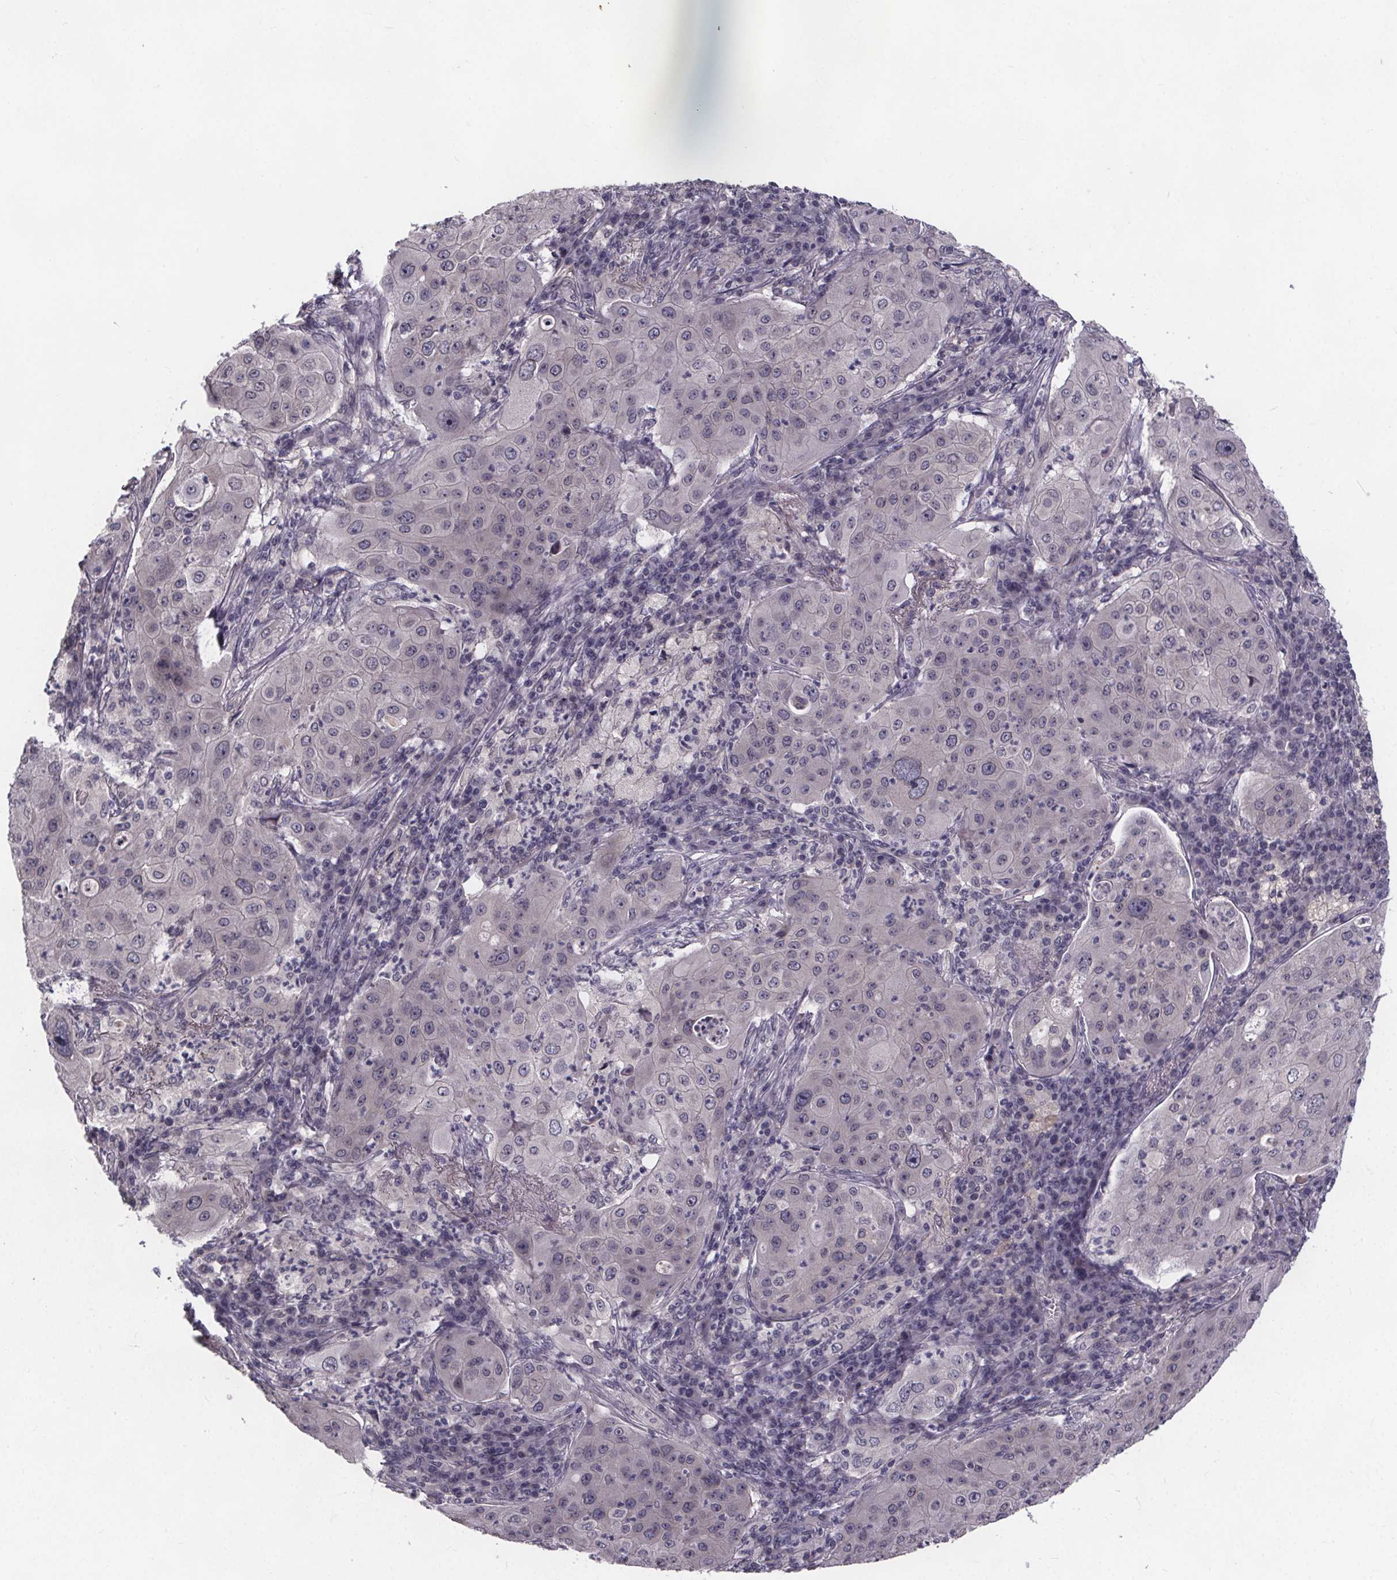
{"staining": {"intensity": "negative", "quantity": "none", "location": "none"}, "tissue": "lung cancer", "cell_type": "Tumor cells", "image_type": "cancer", "snomed": [{"axis": "morphology", "description": "Squamous cell carcinoma, NOS"}, {"axis": "topography", "description": "Lung"}], "caption": "This is an immunohistochemistry (IHC) histopathology image of human lung cancer. There is no staining in tumor cells.", "gene": "FAM181B", "patient": {"sex": "female", "age": 59}}